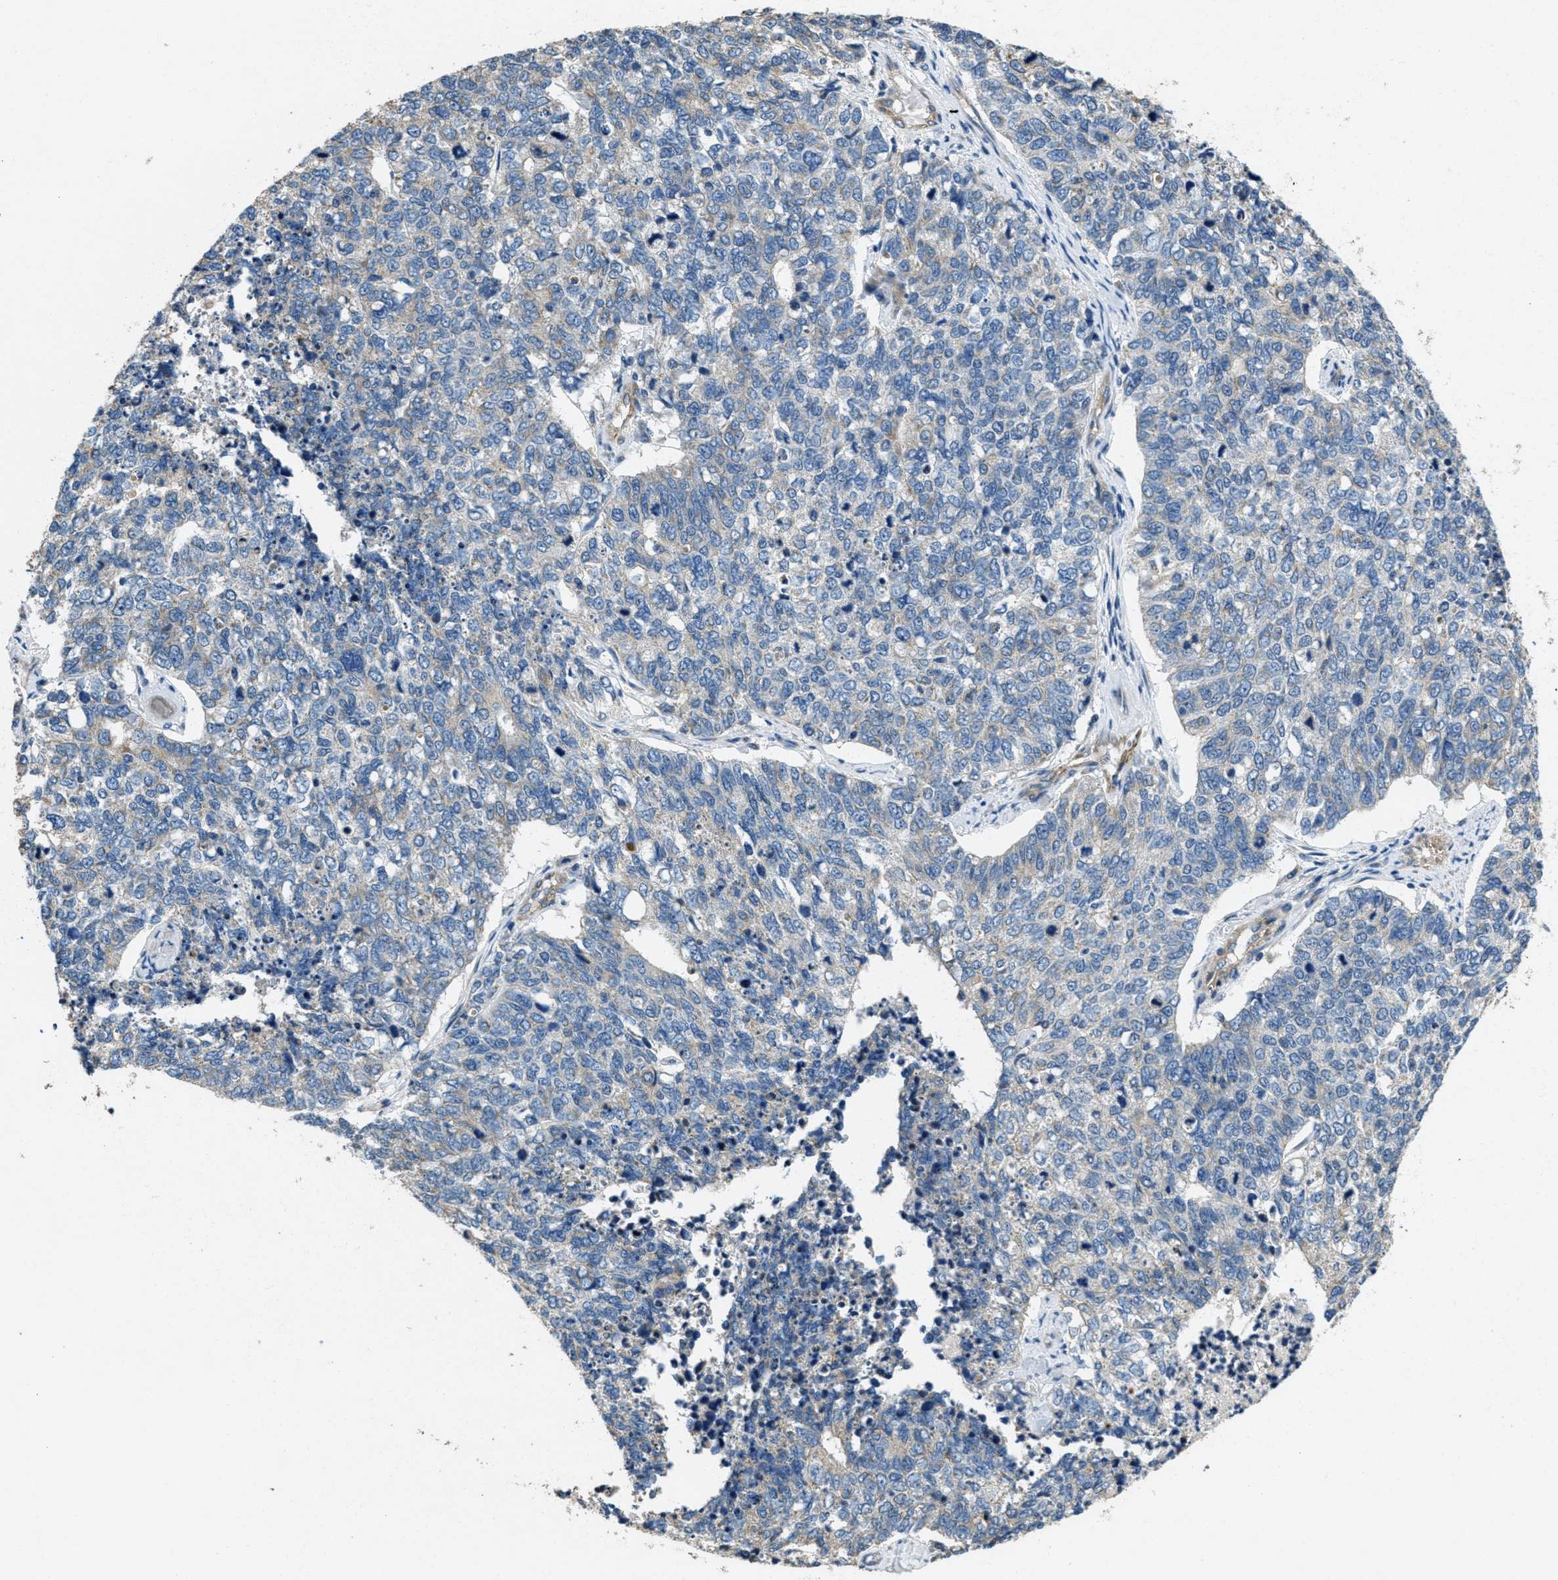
{"staining": {"intensity": "weak", "quantity": "<25%", "location": "cytoplasmic/membranous"}, "tissue": "cervical cancer", "cell_type": "Tumor cells", "image_type": "cancer", "snomed": [{"axis": "morphology", "description": "Squamous cell carcinoma, NOS"}, {"axis": "topography", "description": "Cervix"}], "caption": "A high-resolution histopathology image shows IHC staining of cervical cancer (squamous cell carcinoma), which shows no significant expression in tumor cells.", "gene": "TOMM70", "patient": {"sex": "female", "age": 63}}